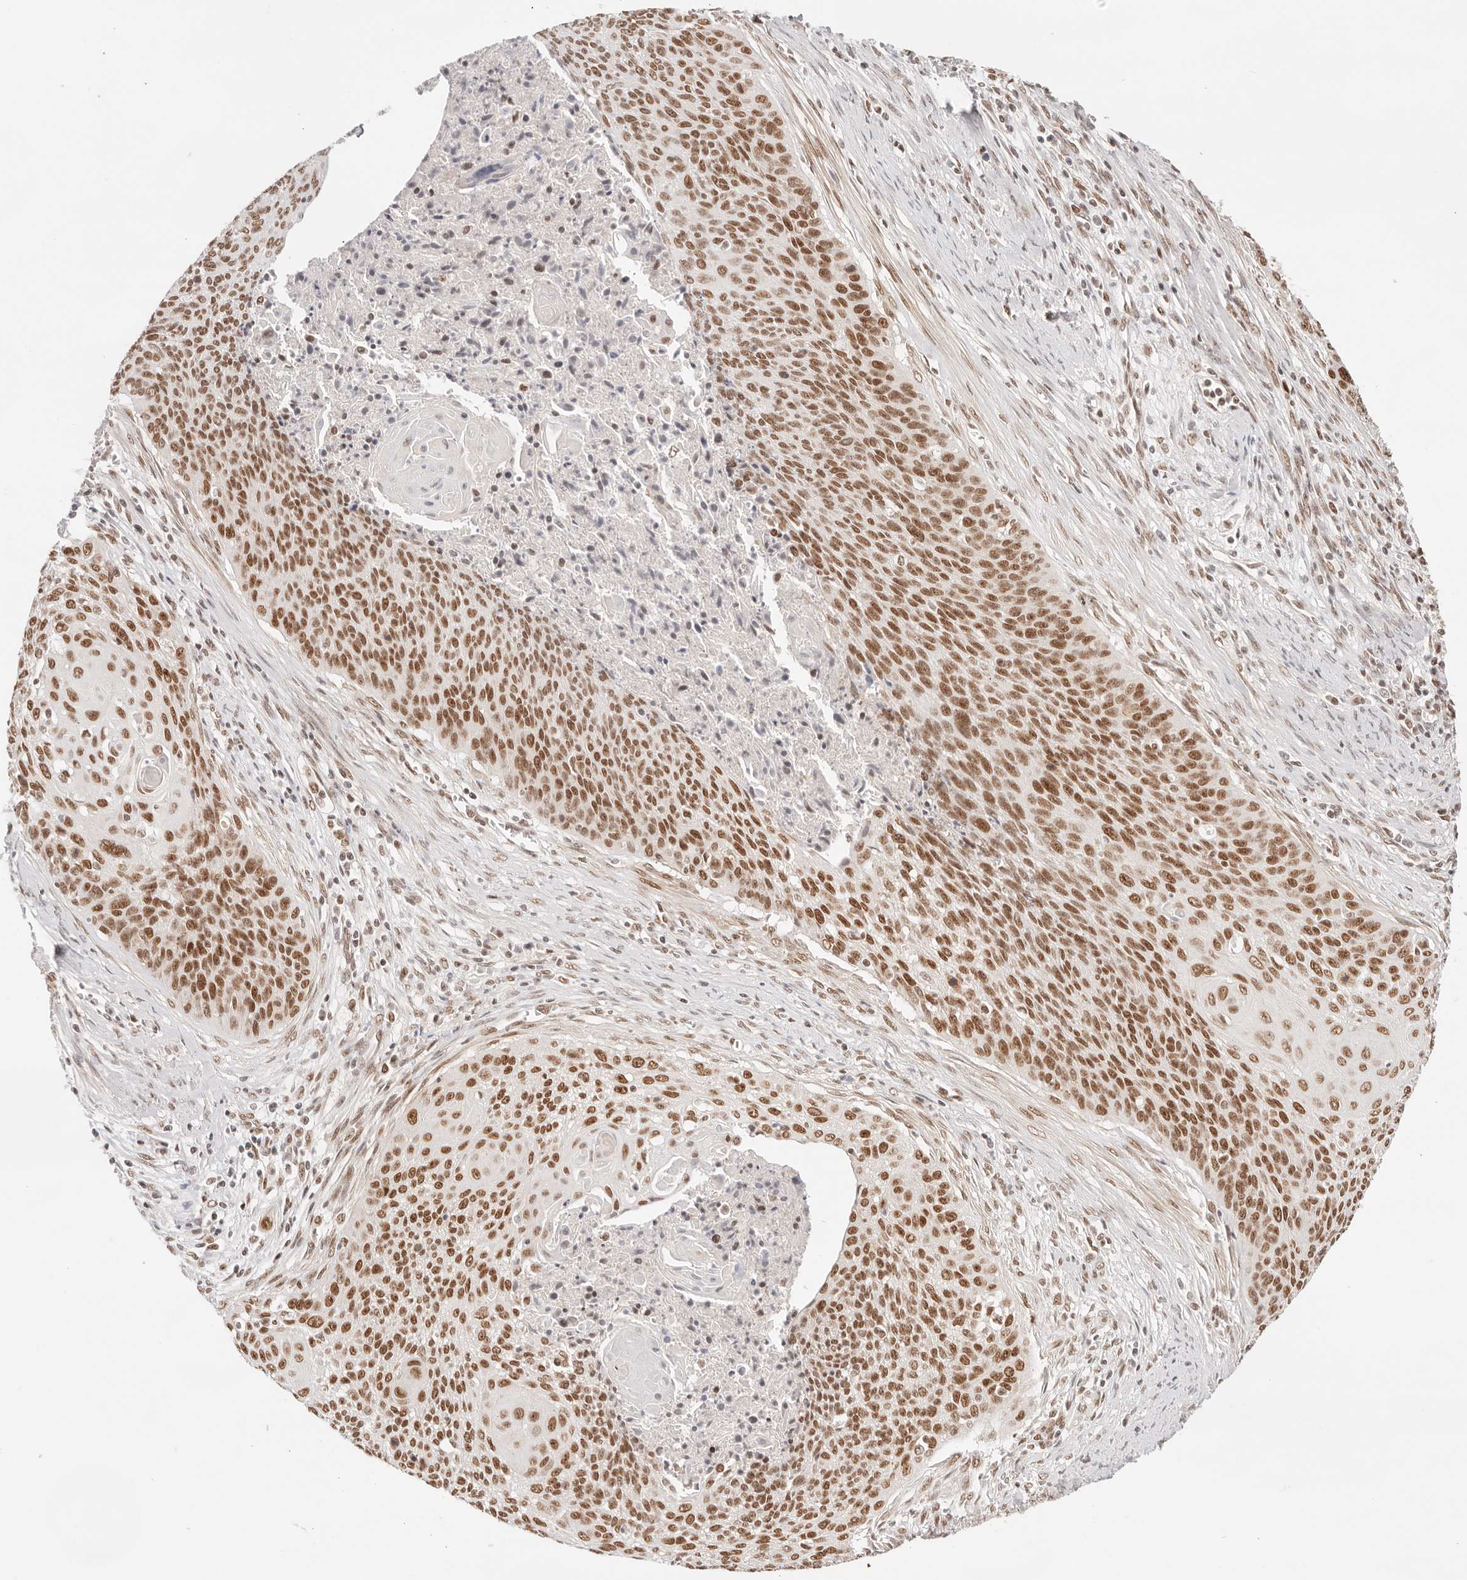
{"staining": {"intensity": "moderate", "quantity": ">75%", "location": "nuclear"}, "tissue": "cervical cancer", "cell_type": "Tumor cells", "image_type": "cancer", "snomed": [{"axis": "morphology", "description": "Squamous cell carcinoma, NOS"}, {"axis": "topography", "description": "Cervix"}], "caption": "Protein staining by IHC displays moderate nuclear expression in about >75% of tumor cells in squamous cell carcinoma (cervical).", "gene": "GTF2E2", "patient": {"sex": "female", "age": 55}}